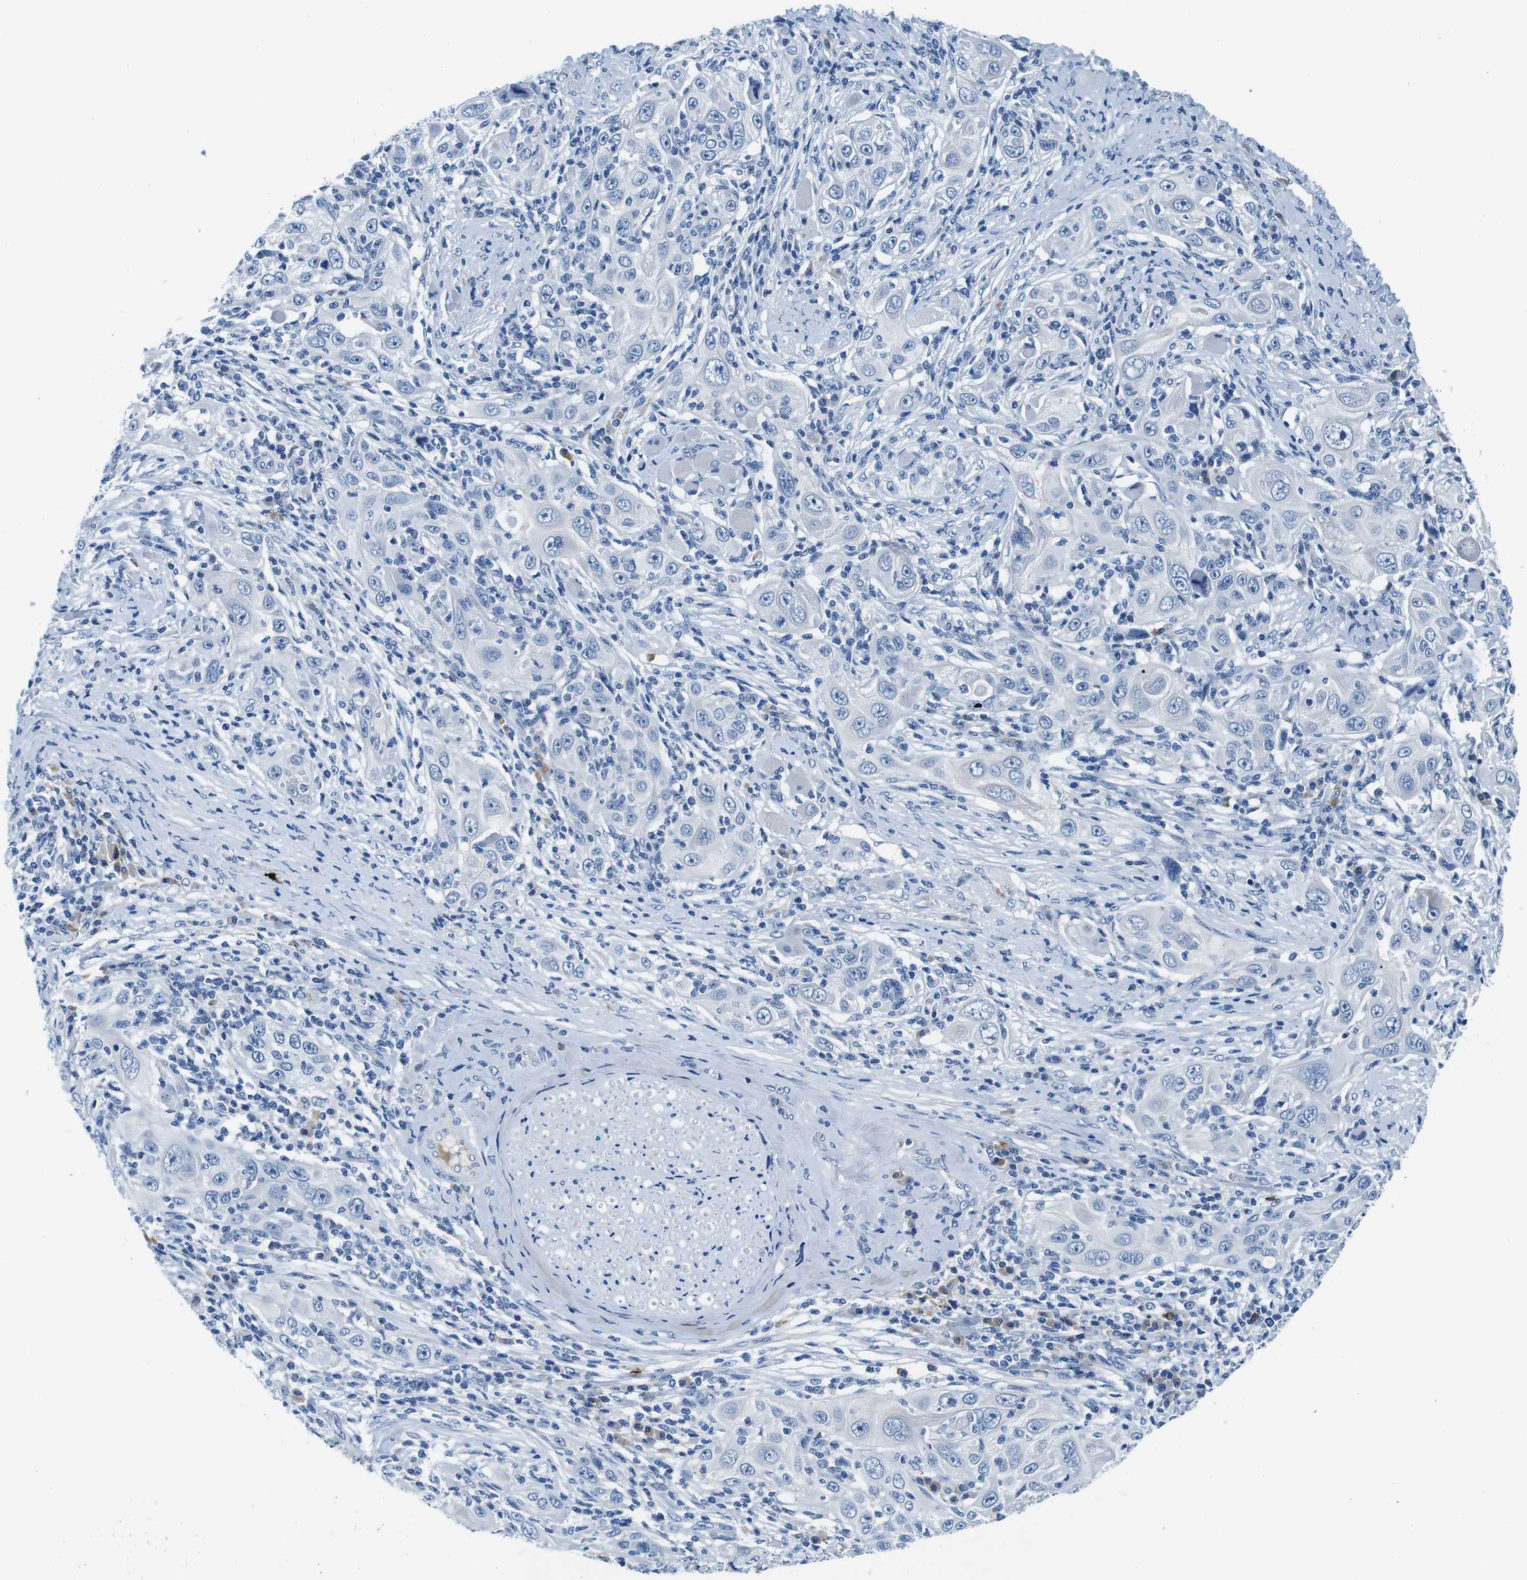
{"staining": {"intensity": "negative", "quantity": "none", "location": "none"}, "tissue": "skin cancer", "cell_type": "Tumor cells", "image_type": "cancer", "snomed": [{"axis": "morphology", "description": "Squamous cell carcinoma, NOS"}, {"axis": "topography", "description": "Skin"}], "caption": "Protein analysis of squamous cell carcinoma (skin) shows no significant positivity in tumor cells. Brightfield microscopy of IHC stained with DAB (brown) and hematoxylin (blue), captured at high magnification.", "gene": "IGHD", "patient": {"sex": "female", "age": 88}}